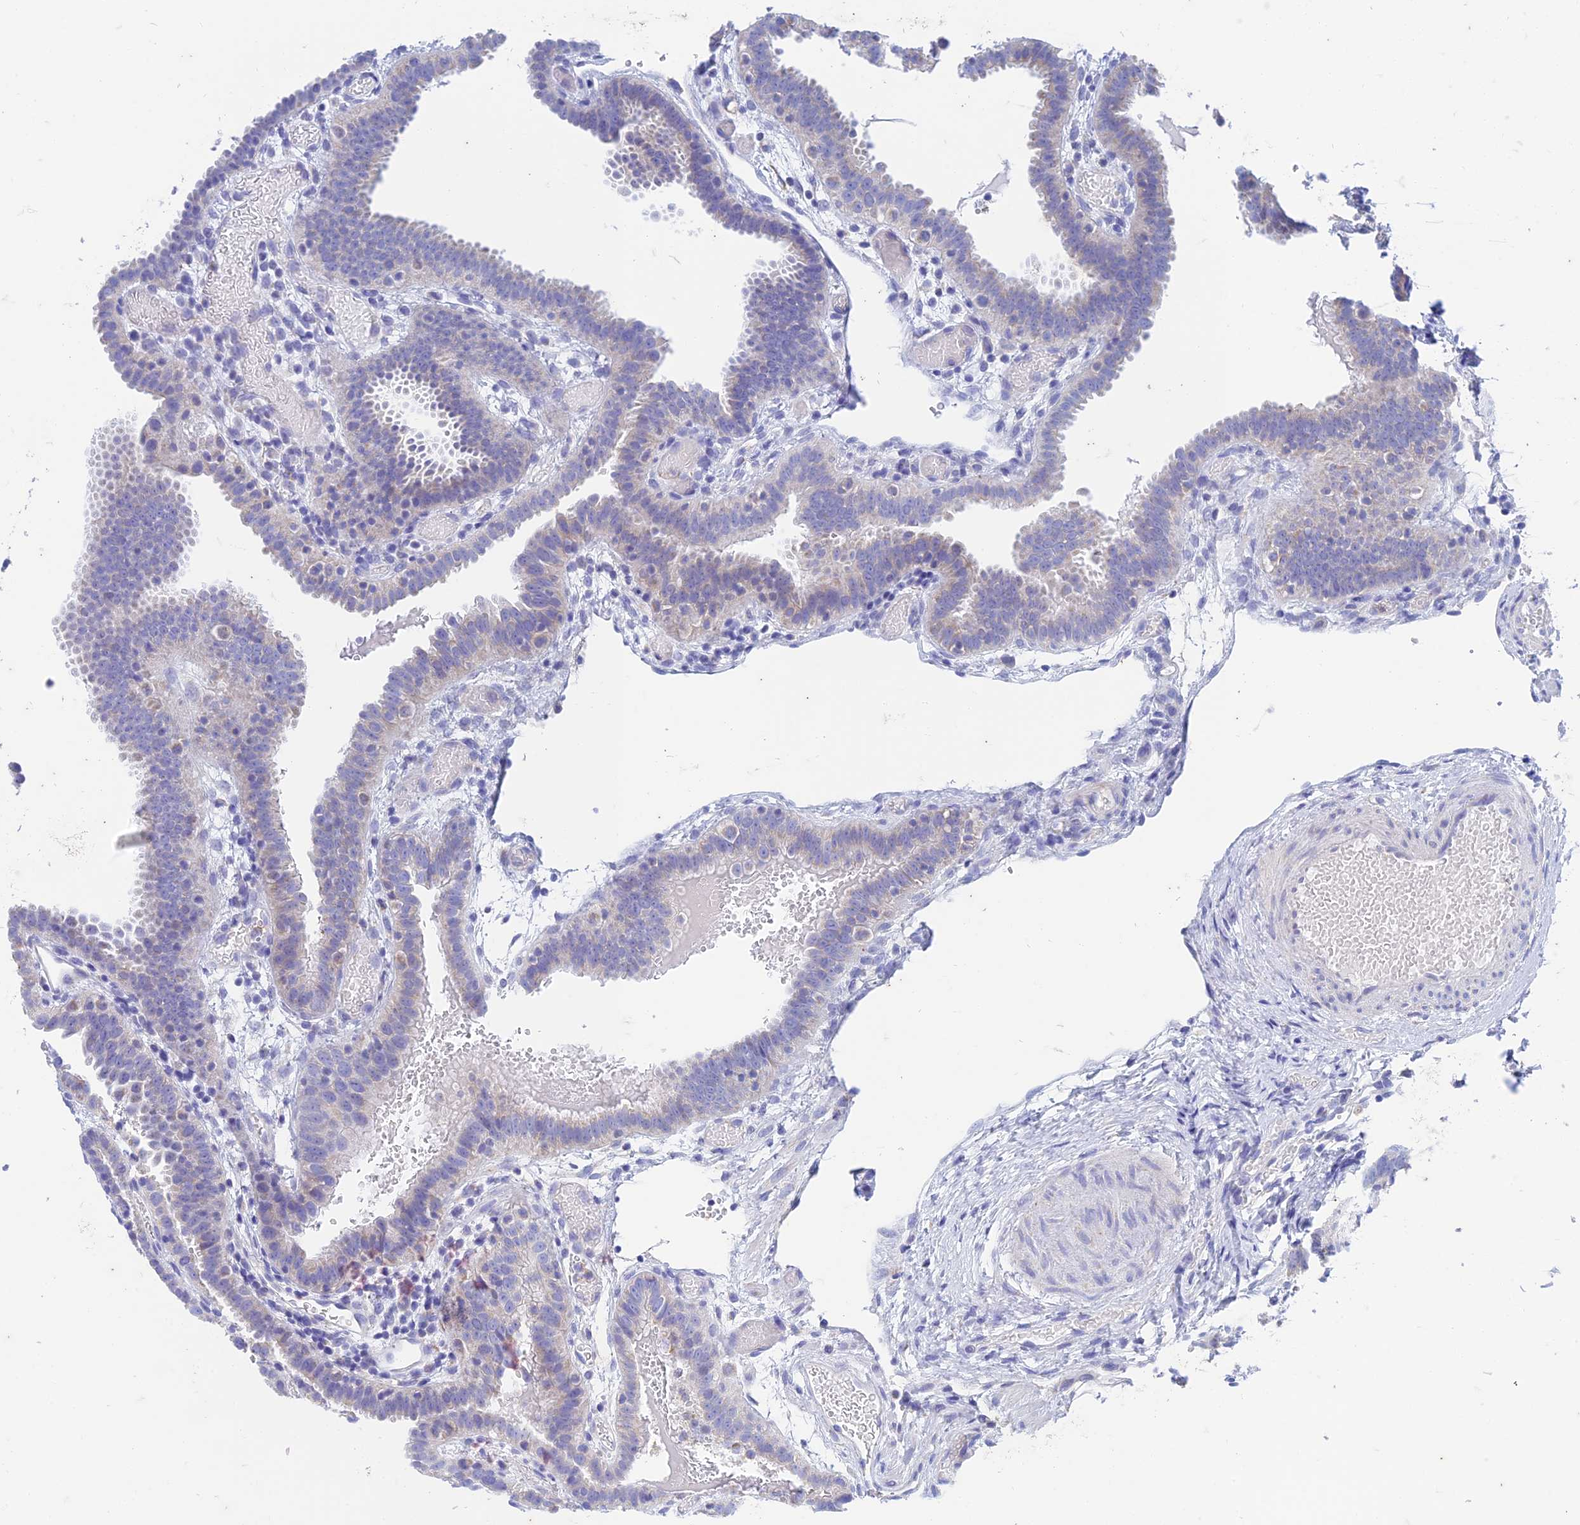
{"staining": {"intensity": "moderate", "quantity": "<25%", "location": "cytoplasmic/membranous"}, "tissue": "fallopian tube", "cell_type": "Glandular cells", "image_type": "normal", "snomed": [{"axis": "morphology", "description": "Normal tissue, NOS"}, {"axis": "topography", "description": "Fallopian tube"}], "caption": "Protein staining by immunohistochemistry (IHC) displays moderate cytoplasmic/membranous staining in approximately <25% of glandular cells in benign fallopian tube.", "gene": "ZNF181", "patient": {"sex": "female", "age": 37}}